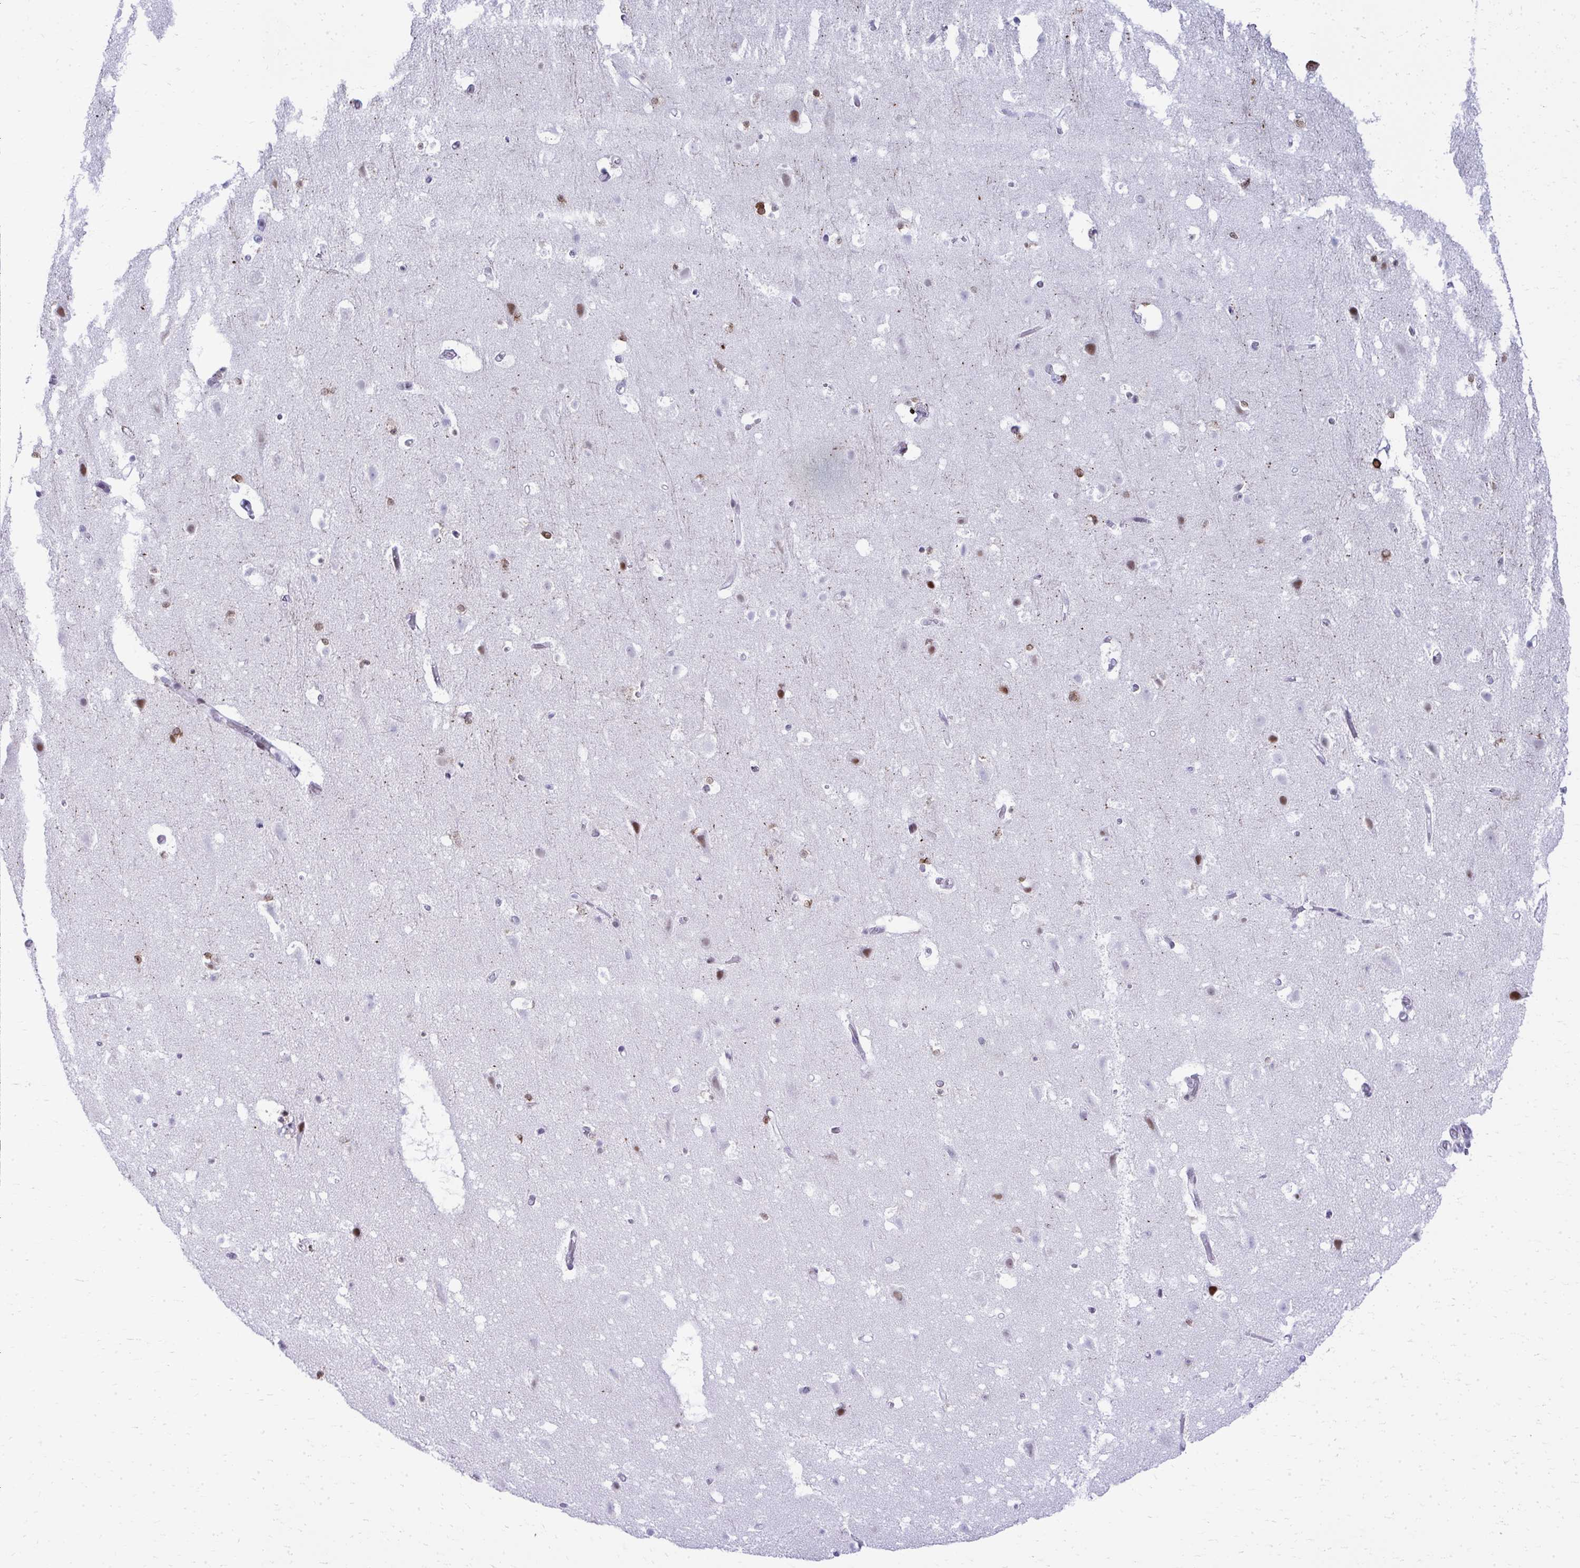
{"staining": {"intensity": "negative", "quantity": "none", "location": "none"}, "tissue": "cerebral cortex", "cell_type": "Endothelial cells", "image_type": "normal", "snomed": [{"axis": "morphology", "description": "Normal tissue, NOS"}, {"axis": "topography", "description": "Cerebral cortex"}], "caption": "Human cerebral cortex stained for a protein using IHC exhibits no positivity in endothelial cells.", "gene": "GLDN", "patient": {"sex": "female", "age": 42}}